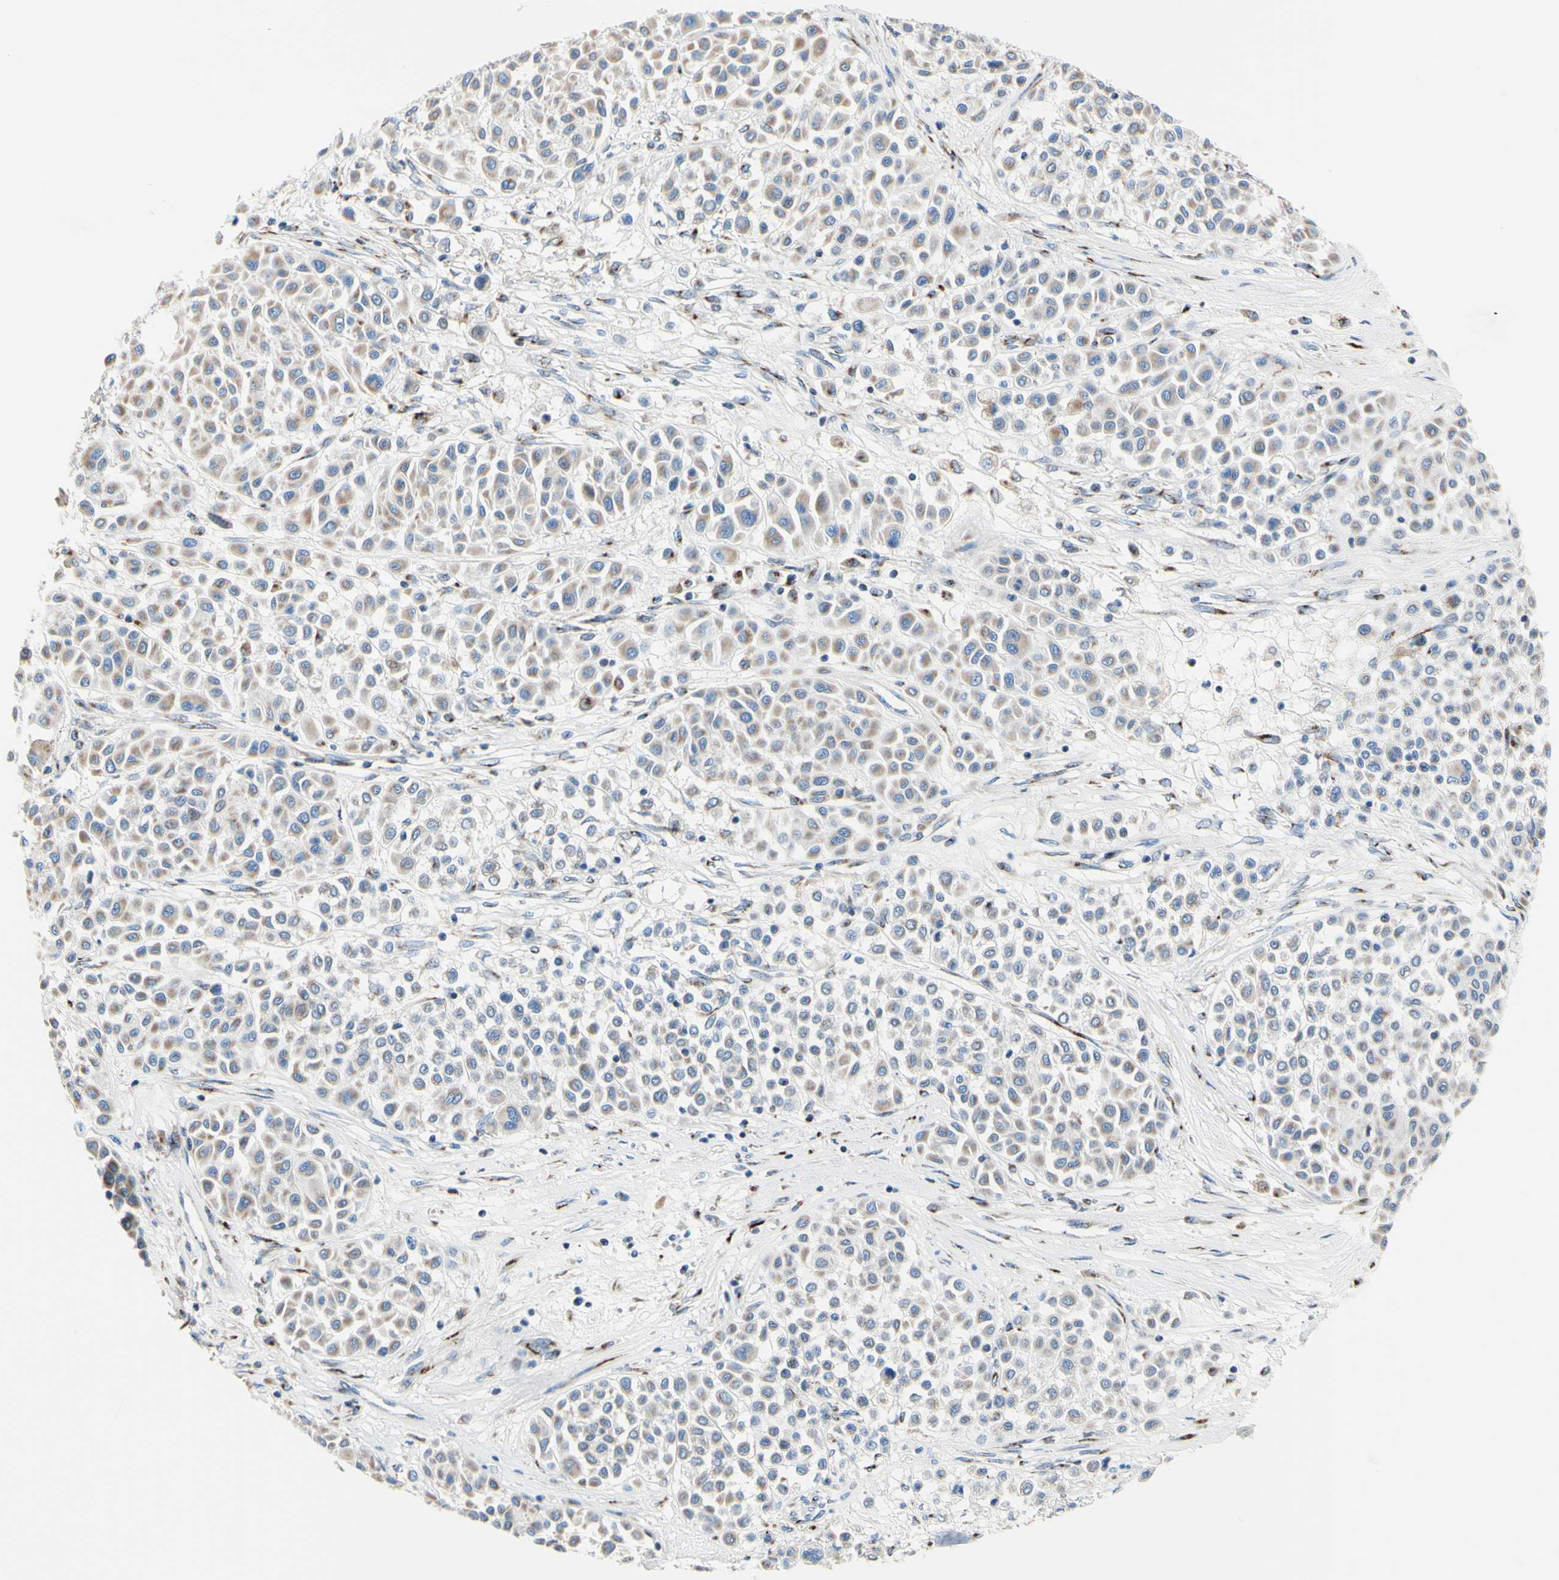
{"staining": {"intensity": "weak", "quantity": "25%-75%", "location": "cytoplasmic/membranous"}, "tissue": "melanoma", "cell_type": "Tumor cells", "image_type": "cancer", "snomed": [{"axis": "morphology", "description": "Malignant melanoma, Metastatic site"}, {"axis": "topography", "description": "Soft tissue"}], "caption": "High-magnification brightfield microscopy of malignant melanoma (metastatic site) stained with DAB (brown) and counterstained with hematoxylin (blue). tumor cells exhibit weak cytoplasmic/membranous expression is appreciated in about25%-75% of cells.", "gene": "GALNT2", "patient": {"sex": "male", "age": 41}}